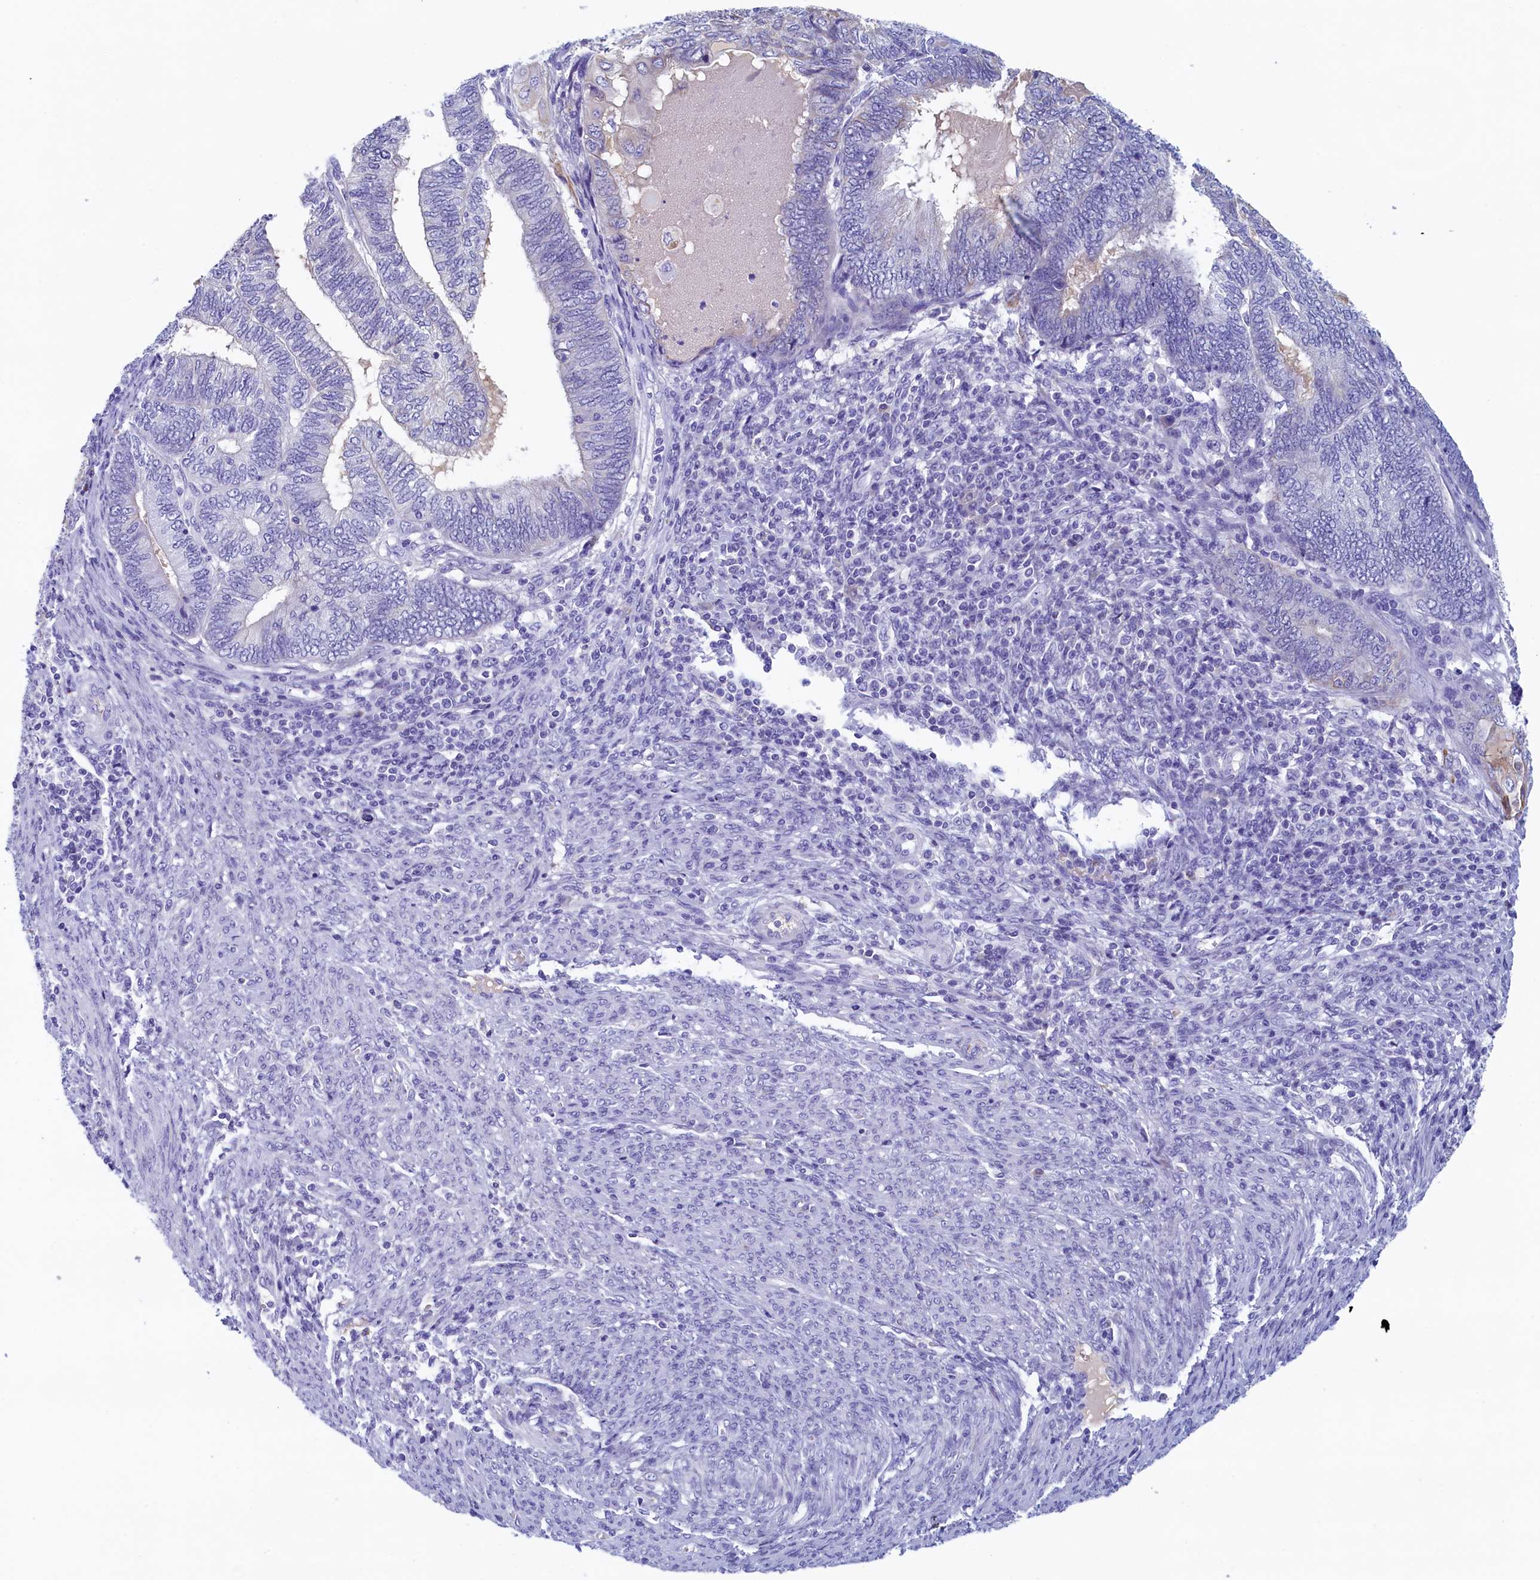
{"staining": {"intensity": "negative", "quantity": "none", "location": "none"}, "tissue": "endometrial cancer", "cell_type": "Tumor cells", "image_type": "cancer", "snomed": [{"axis": "morphology", "description": "Adenocarcinoma, NOS"}, {"axis": "topography", "description": "Uterus"}, {"axis": "topography", "description": "Endometrium"}], "caption": "Immunohistochemical staining of human endometrial adenocarcinoma exhibits no significant positivity in tumor cells.", "gene": "GUCA1C", "patient": {"sex": "female", "age": 70}}